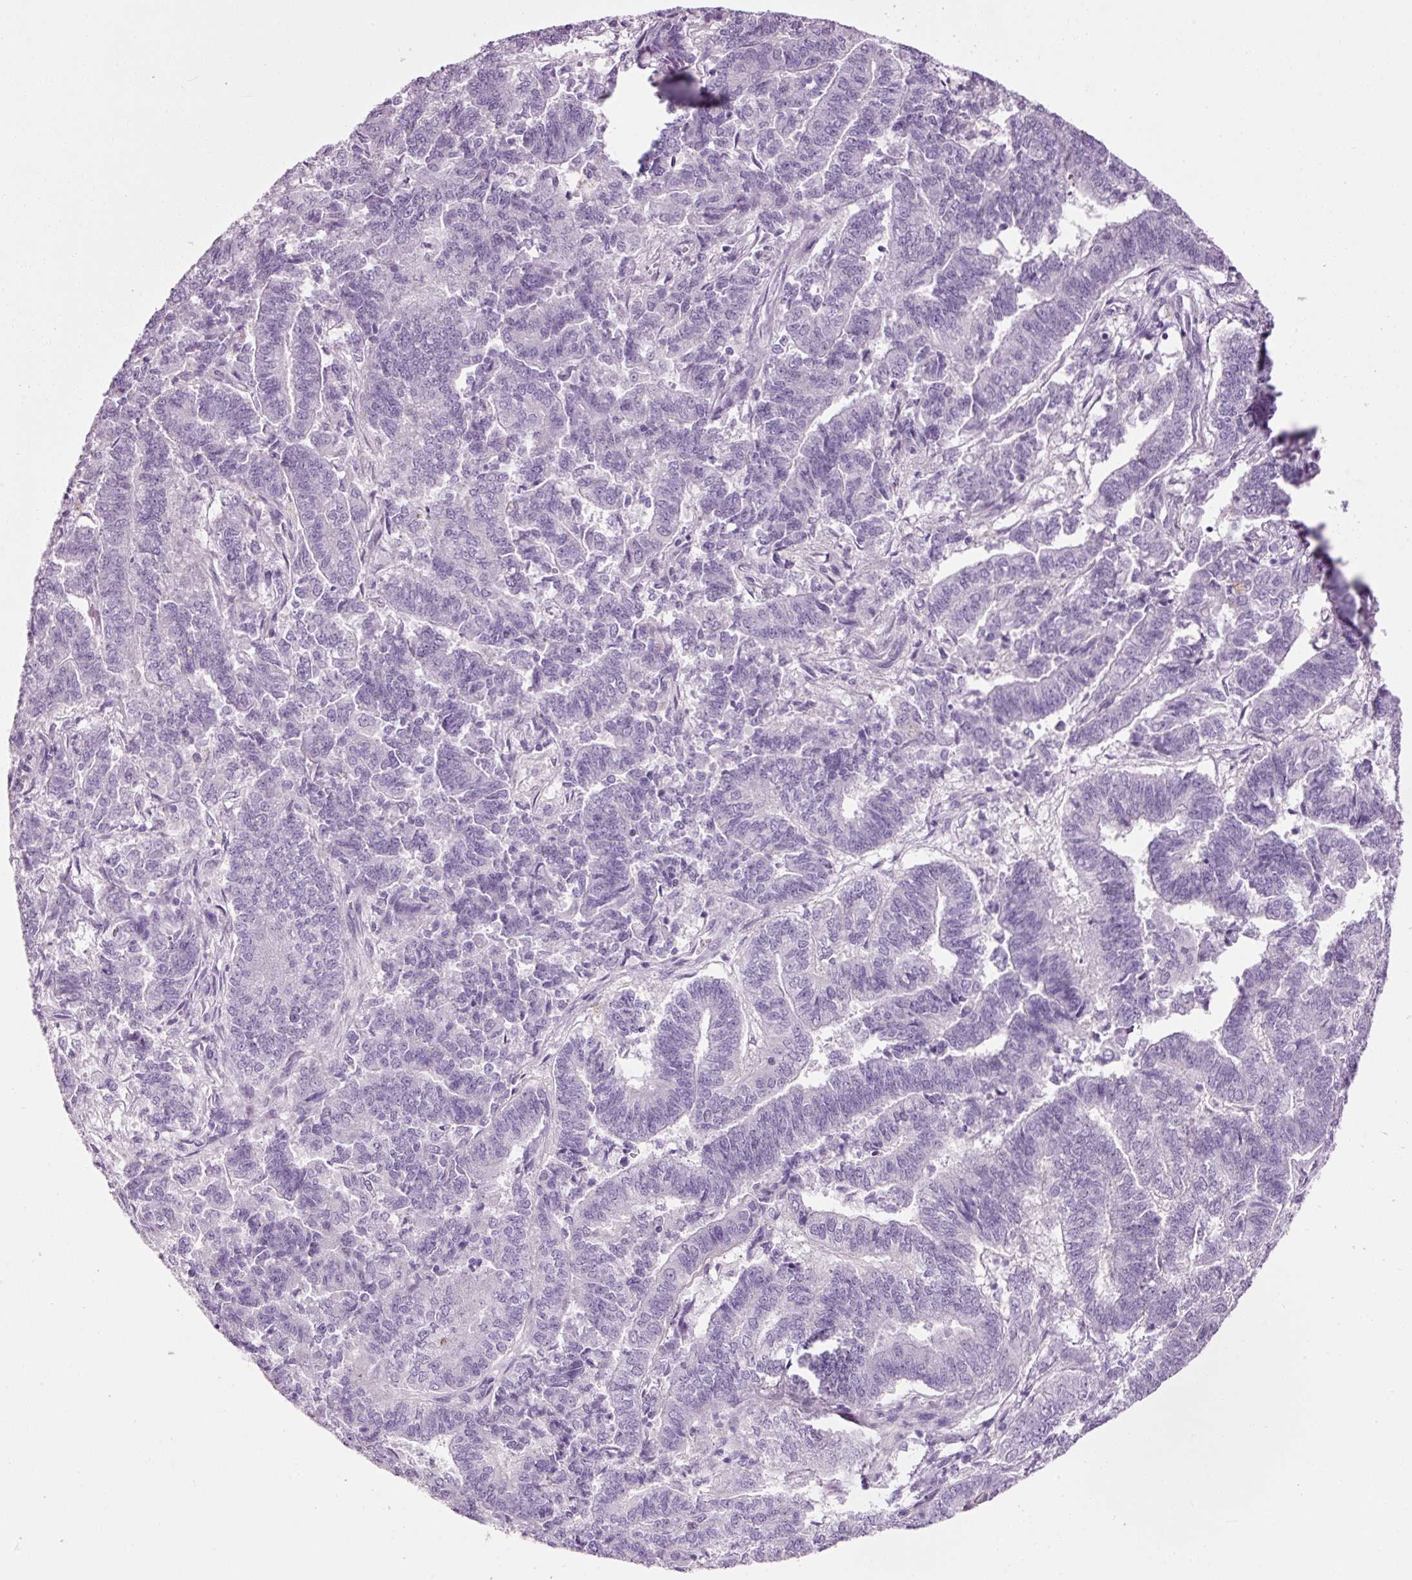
{"staining": {"intensity": "negative", "quantity": "none", "location": "none"}, "tissue": "endometrial cancer", "cell_type": "Tumor cells", "image_type": "cancer", "snomed": [{"axis": "morphology", "description": "Adenocarcinoma, NOS"}, {"axis": "topography", "description": "Endometrium"}], "caption": "IHC image of human endometrial cancer (adenocarcinoma) stained for a protein (brown), which reveals no positivity in tumor cells.", "gene": "ANKRD20A1", "patient": {"sex": "female", "age": 72}}